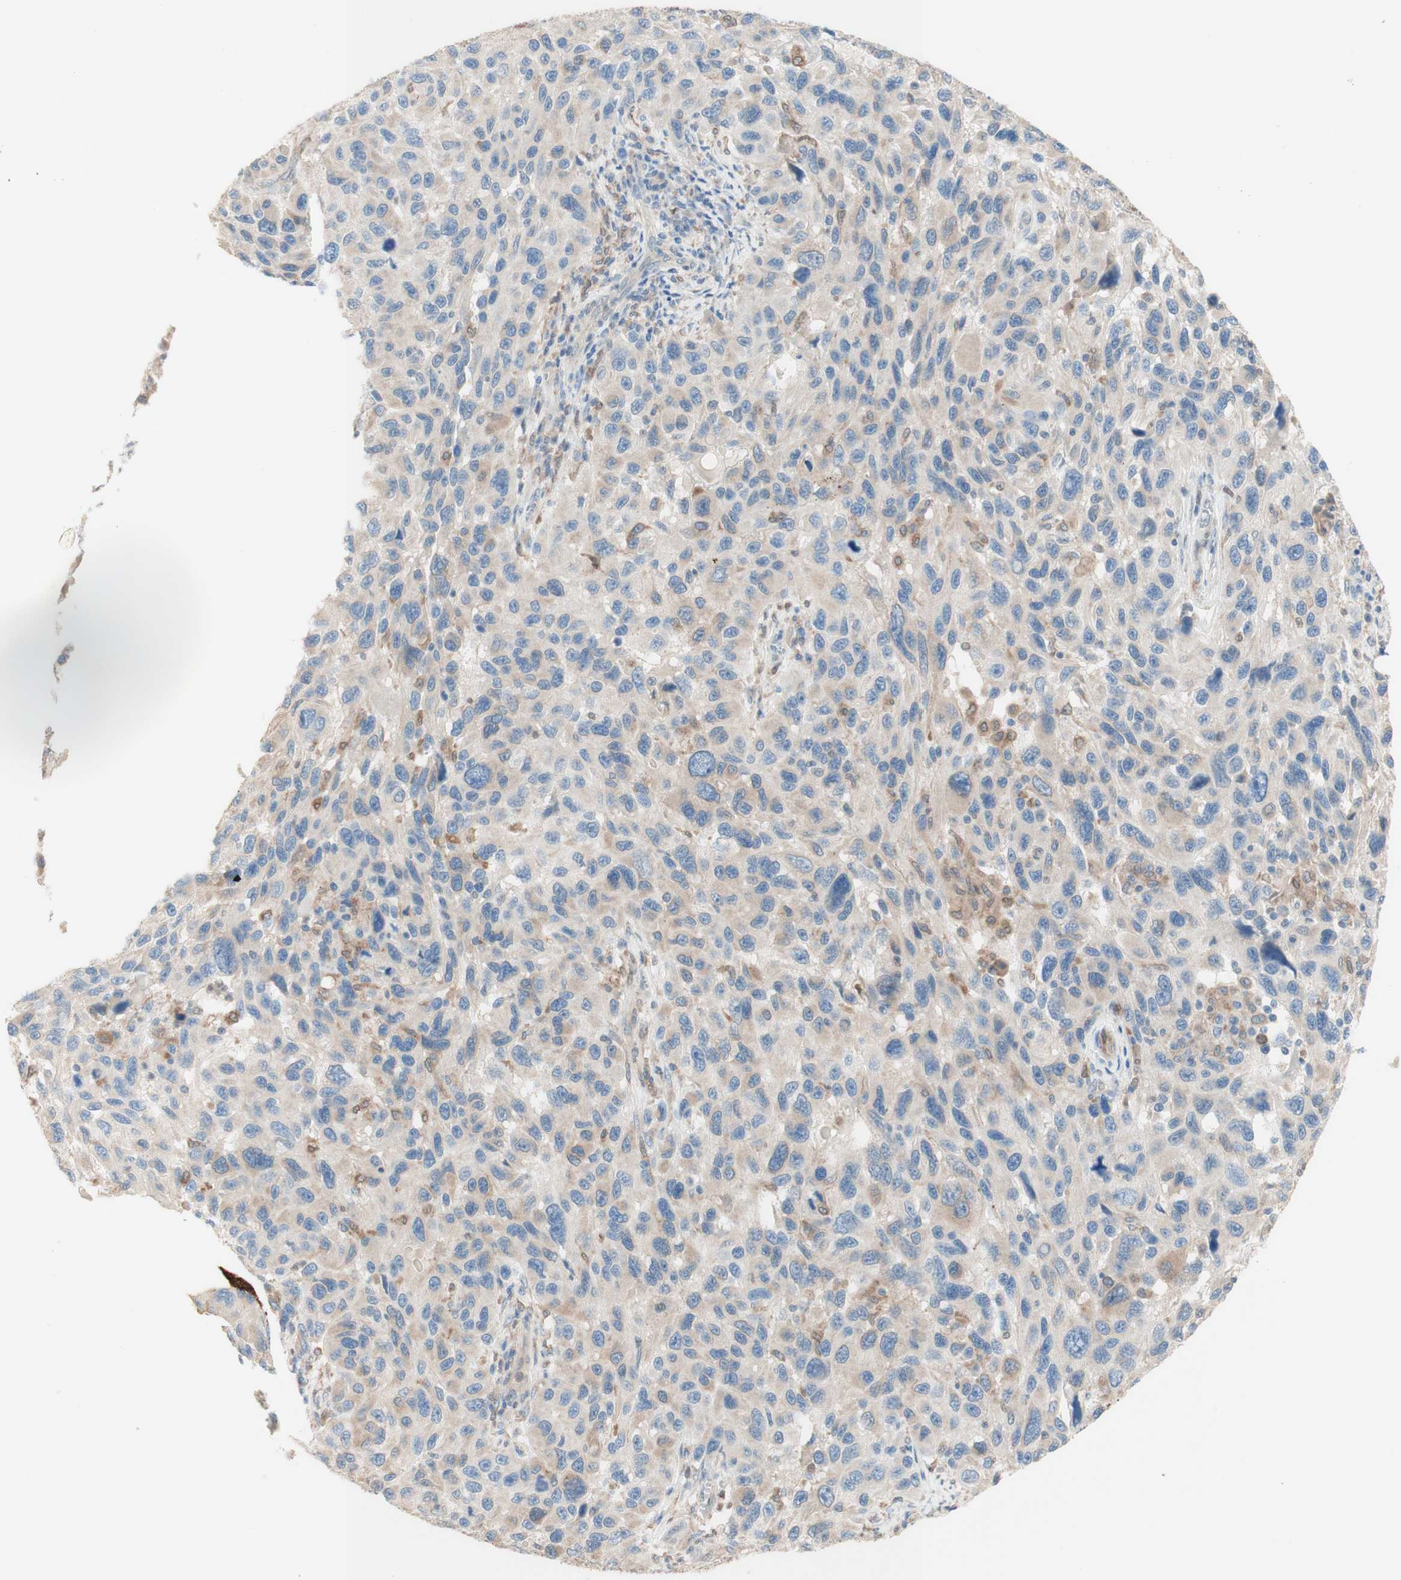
{"staining": {"intensity": "weak", "quantity": "<25%", "location": "cytoplasmic/membranous"}, "tissue": "melanoma", "cell_type": "Tumor cells", "image_type": "cancer", "snomed": [{"axis": "morphology", "description": "Malignant melanoma, NOS"}, {"axis": "topography", "description": "Skin"}], "caption": "Malignant melanoma was stained to show a protein in brown. There is no significant positivity in tumor cells.", "gene": "COMT", "patient": {"sex": "male", "age": 53}}